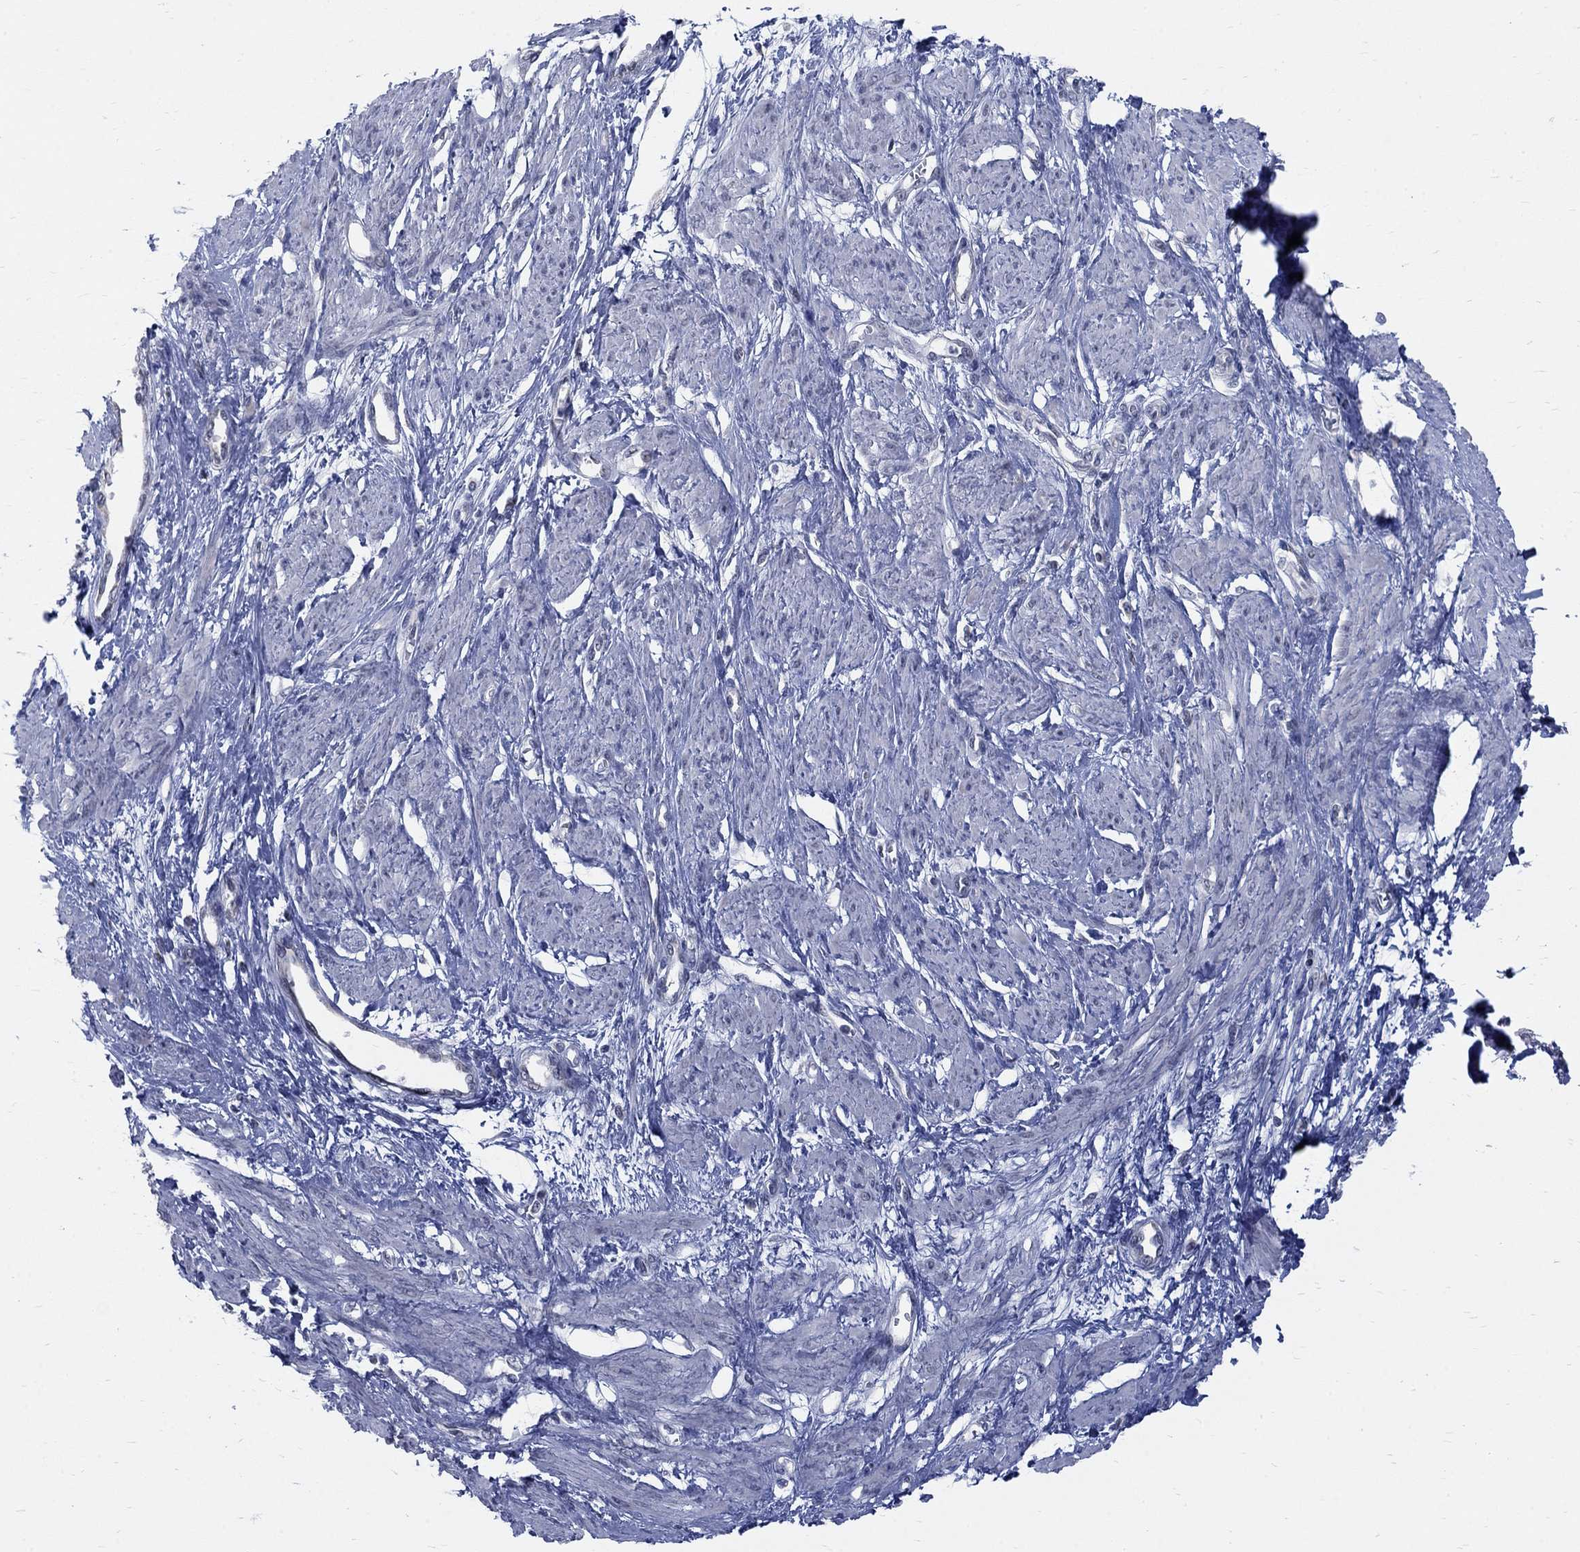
{"staining": {"intensity": "negative", "quantity": "none", "location": "none"}, "tissue": "smooth muscle", "cell_type": "Smooth muscle cells", "image_type": "normal", "snomed": [{"axis": "morphology", "description": "Normal tissue, NOS"}, {"axis": "topography", "description": "Smooth muscle"}, {"axis": "topography", "description": "Uterus"}], "caption": "Protein analysis of unremarkable smooth muscle shows no significant positivity in smooth muscle cells.", "gene": "GCFC2", "patient": {"sex": "female", "age": 39}}